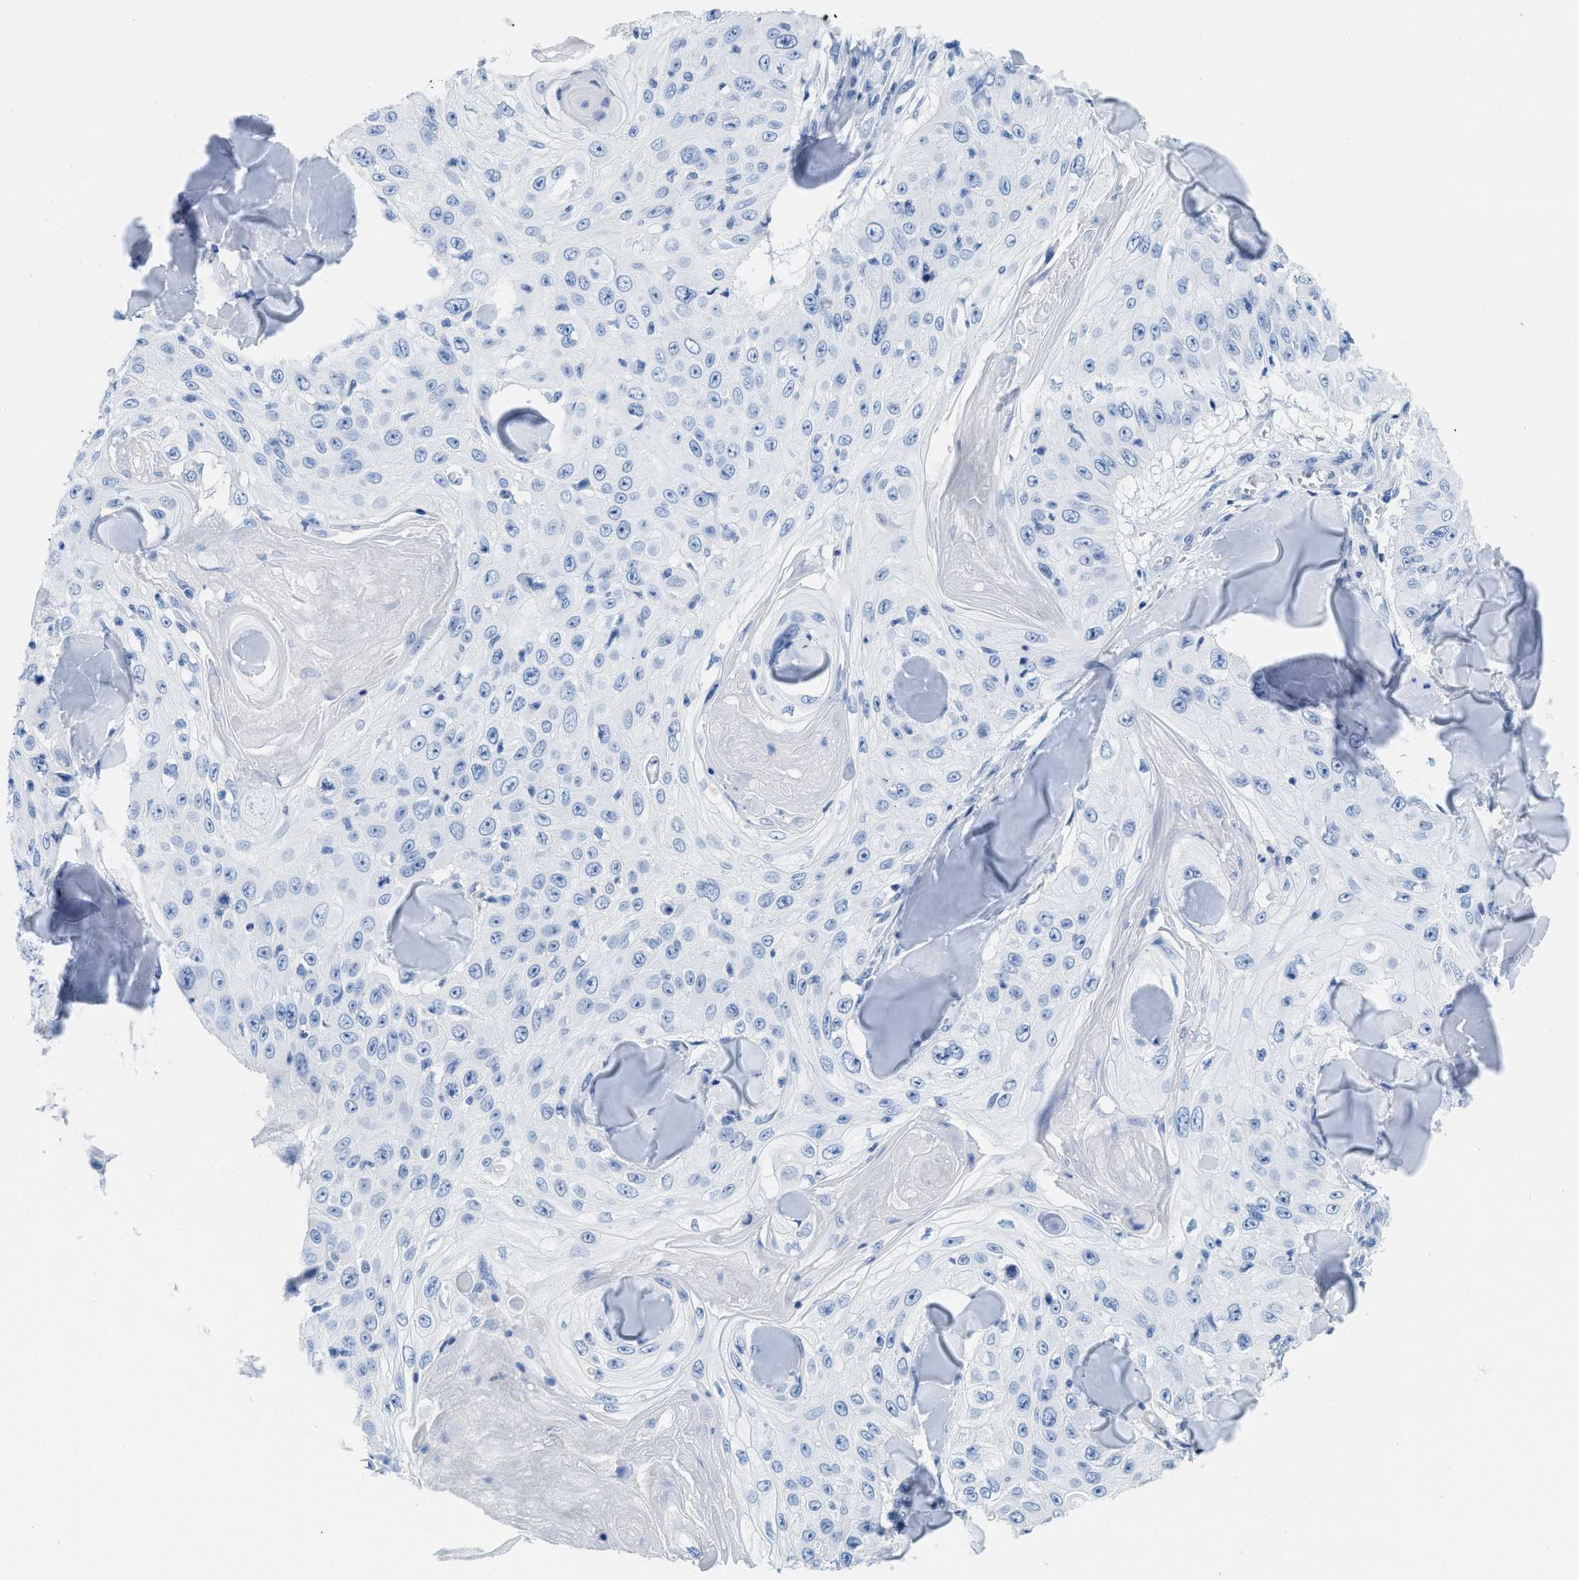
{"staining": {"intensity": "negative", "quantity": "none", "location": "none"}, "tissue": "skin cancer", "cell_type": "Tumor cells", "image_type": "cancer", "snomed": [{"axis": "morphology", "description": "Squamous cell carcinoma, NOS"}, {"axis": "topography", "description": "Skin"}], "caption": "Skin squamous cell carcinoma was stained to show a protein in brown. There is no significant expression in tumor cells.", "gene": "NKAIN3", "patient": {"sex": "male", "age": 86}}